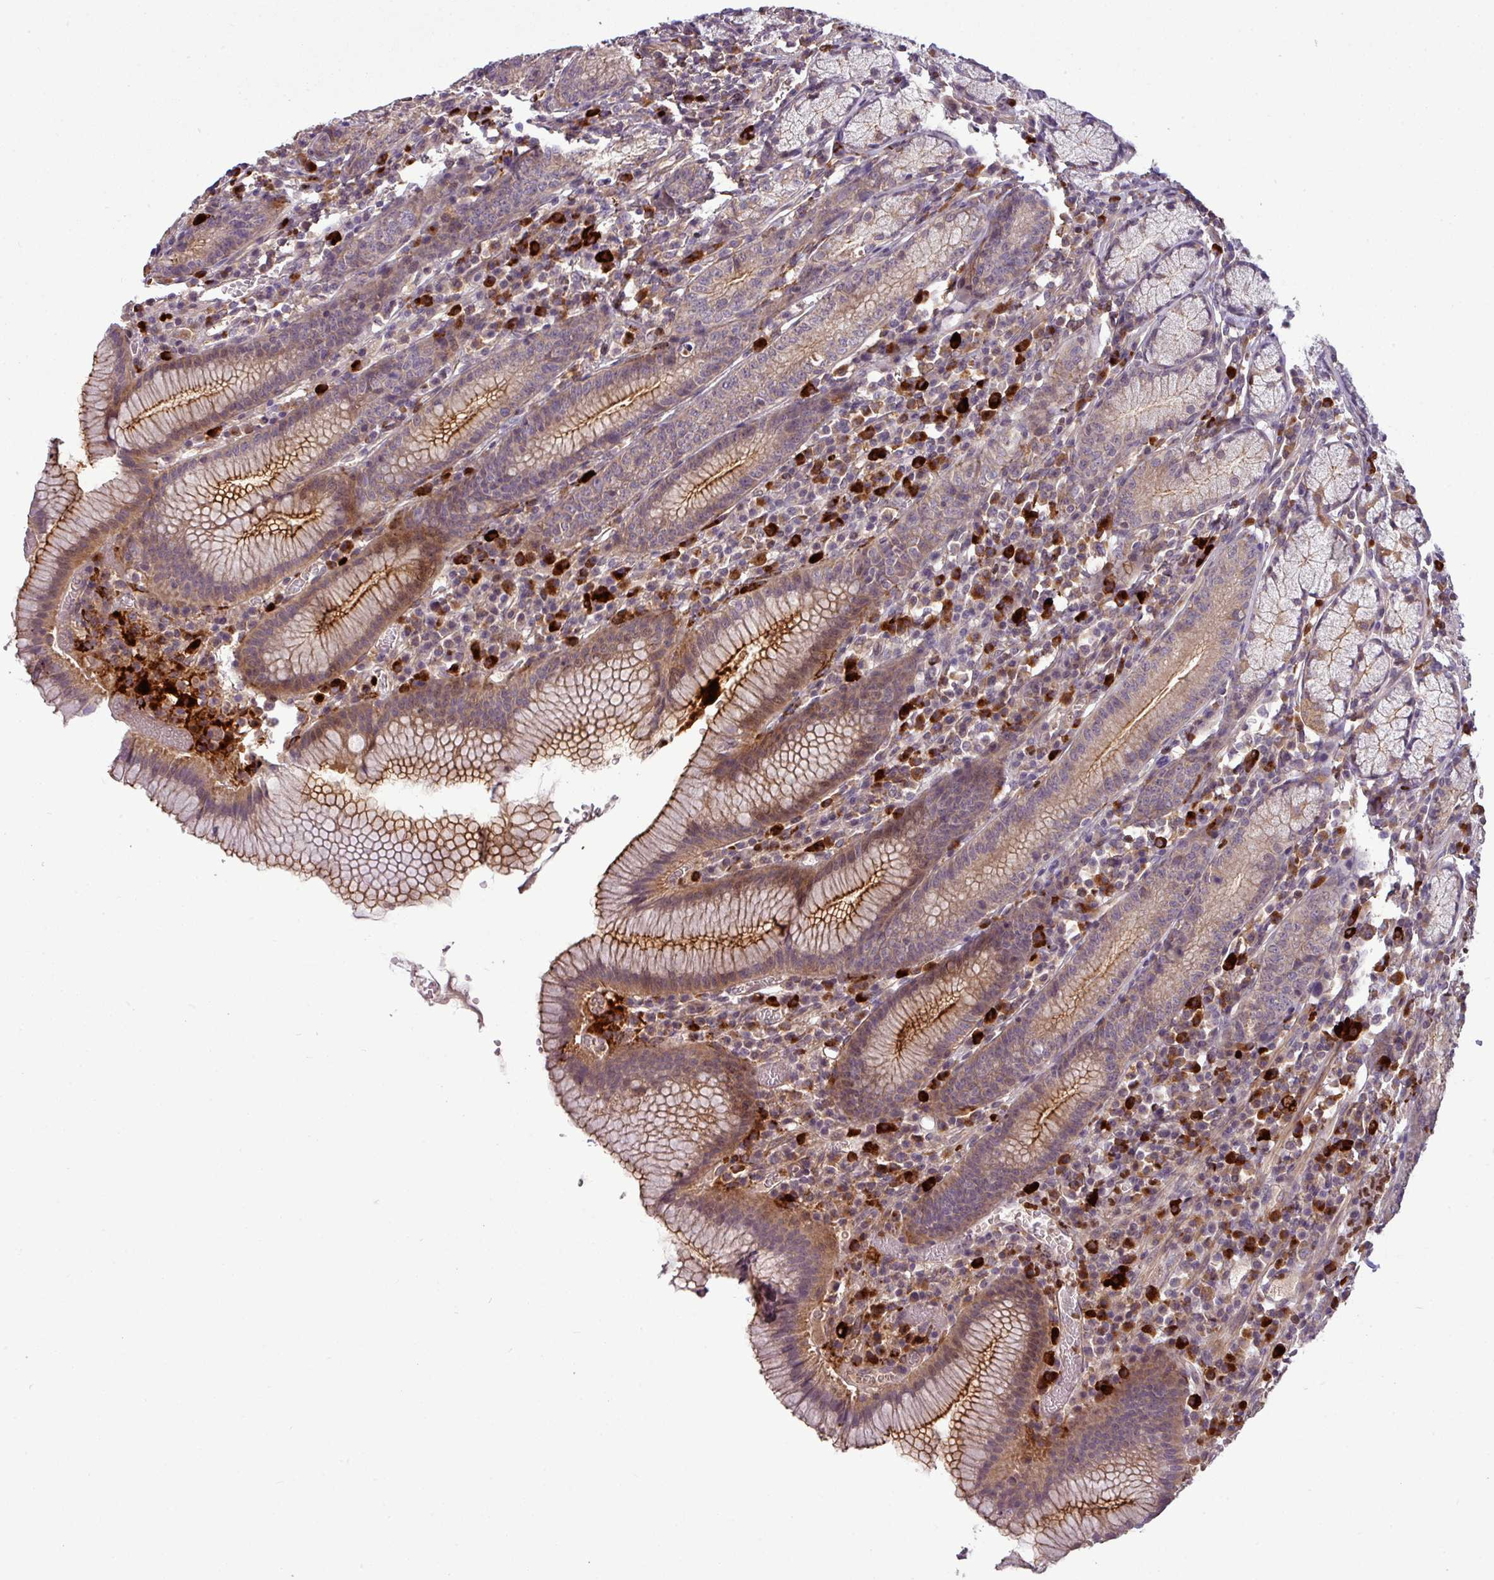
{"staining": {"intensity": "strong", "quantity": "25%-75%", "location": "cytoplasmic/membranous"}, "tissue": "stomach", "cell_type": "Glandular cells", "image_type": "normal", "snomed": [{"axis": "morphology", "description": "Normal tissue, NOS"}, {"axis": "topography", "description": "Stomach"}], "caption": "DAB (3,3'-diaminobenzidine) immunohistochemical staining of unremarkable human stomach displays strong cytoplasmic/membranous protein expression in approximately 25%-75% of glandular cells.", "gene": "PAPLN", "patient": {"sex": "male", "age": 55}}